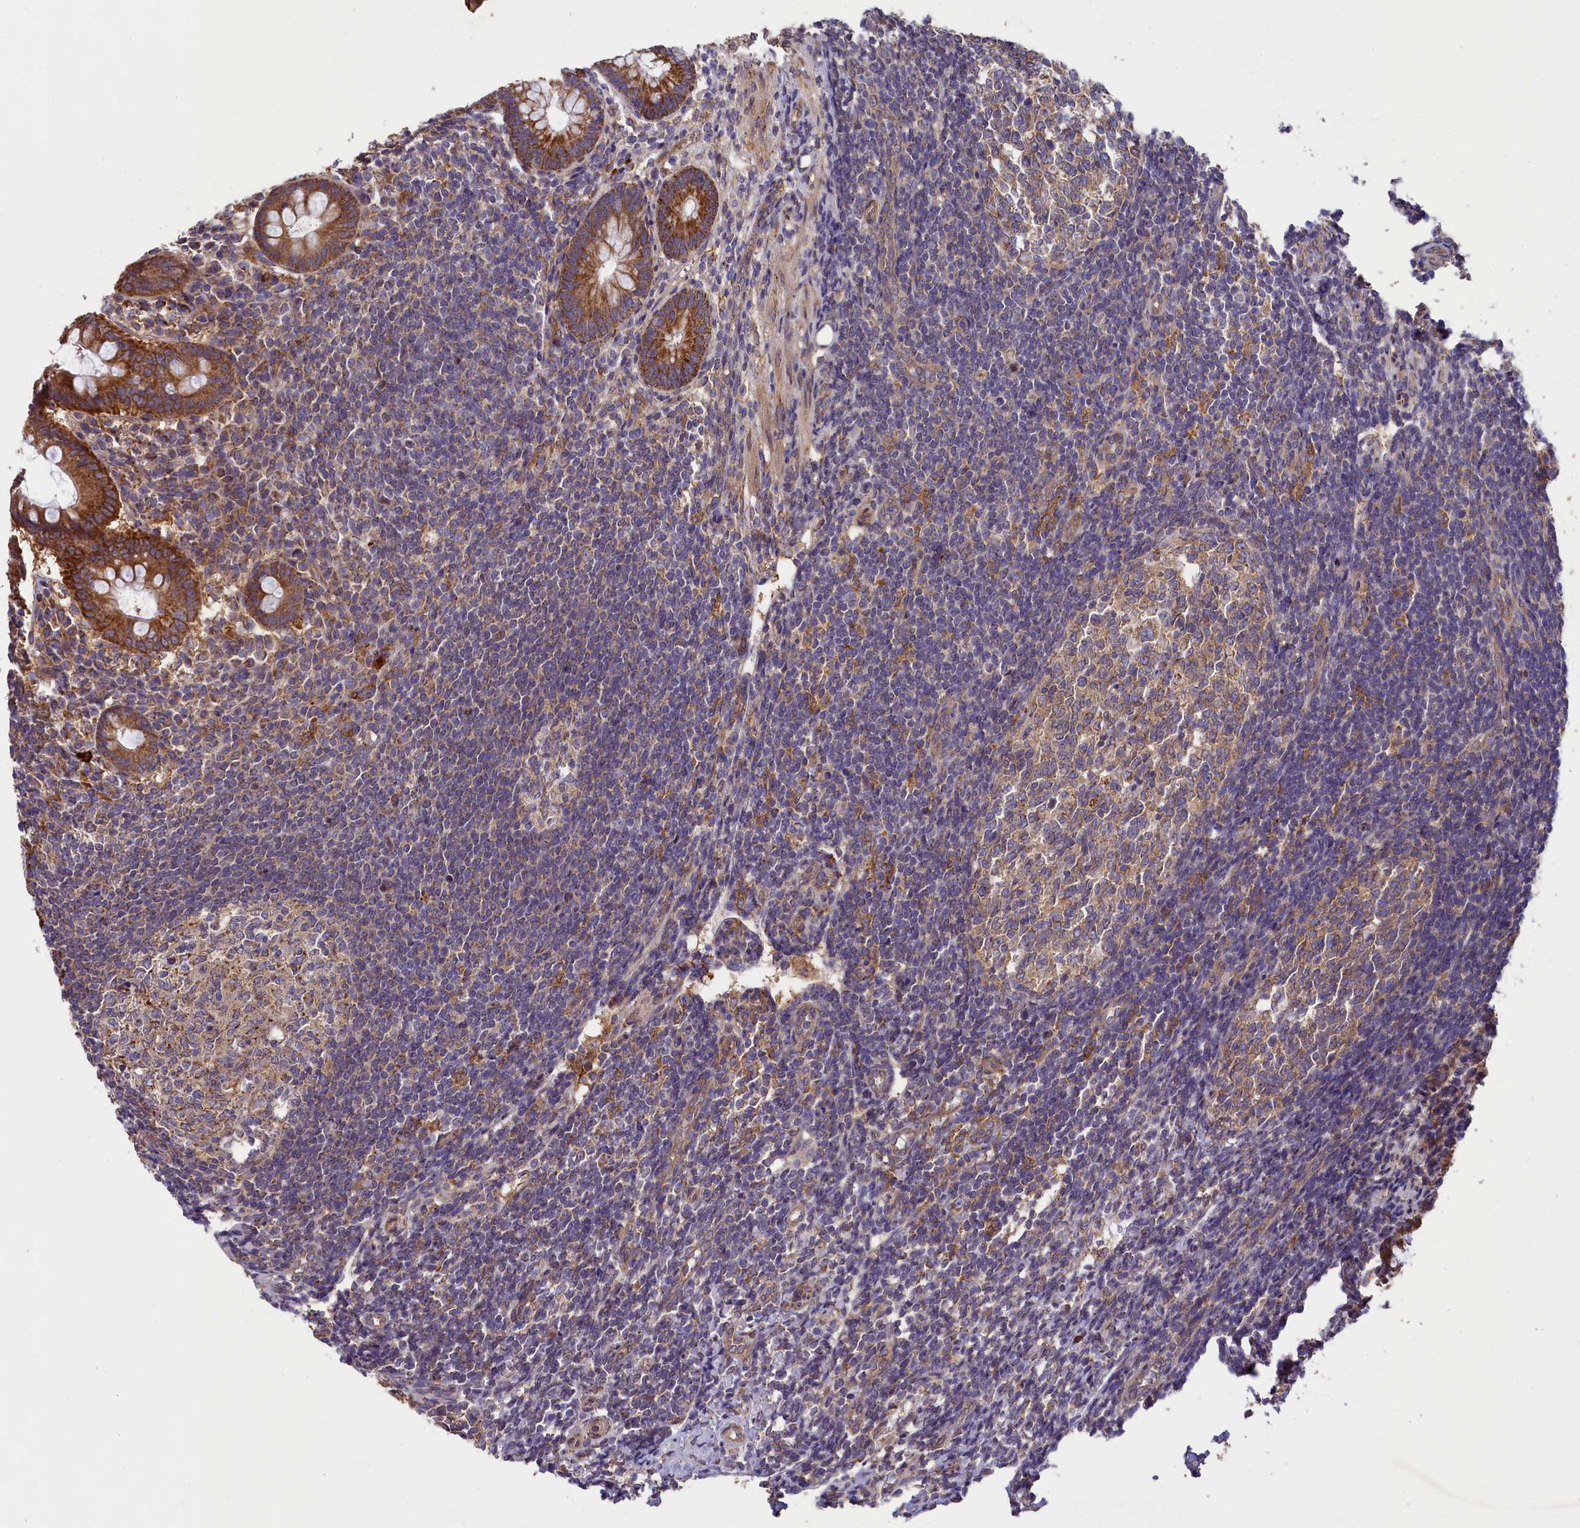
{"staining": {"intensity": "strong", "quantity": ">75%", "location": "cytoplasmic/membranous"}, "tissue": "appendix", "cell_type": "Glandular cells", "image_type": "normal", "snomed": [{"axis": "morphology", "description": "Normal tissue, NOS"}, {"axis": "topography", "description": "Appendix"}], "caption": "High-magnification brightfield microscopy of normal appendix stained with DAB (brown) and counterstained with hematoxylin (blue). glandular cells exhibit strong cytoplasmic/membranous positivity is identified in approximately>75% of cells. (Stains: DAB in brown, nuclei in blue, Microscopy: brightfield microscopy at high magnification).", "gene": "ACAD8", "patient": {"sex": "female", "age": 33}}